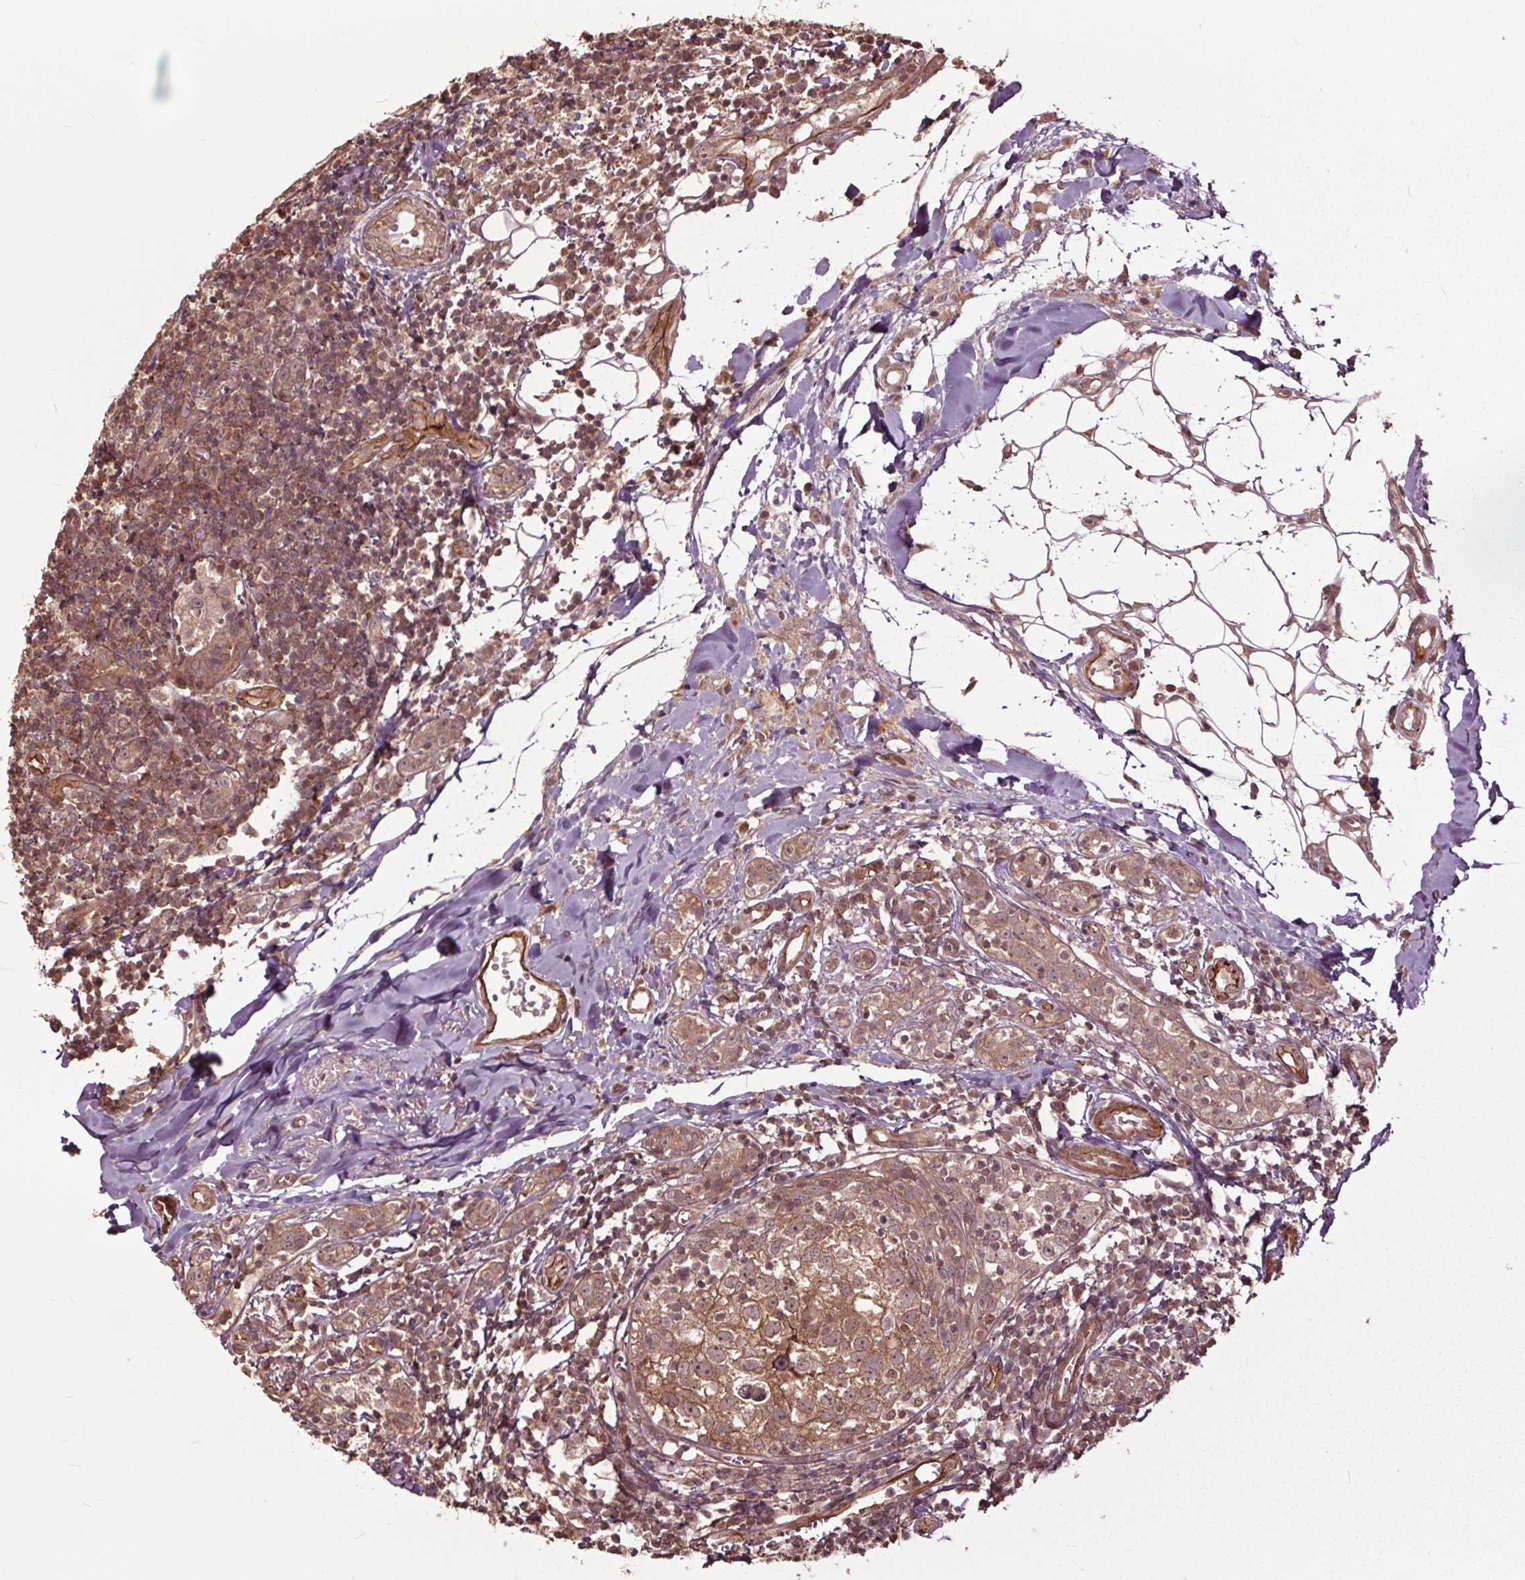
{"staining": {"intensity": "moderate", "quantity": ">75%", "location": "cytoplasmic/membranous,nuclear"}, "tissue": "breast cancer", "cell_type": "Tumor cells", "image_type": "cancer", "snomed": [{"axis": "morphology", "description": "Duct carcinoma"}, {"axis": "topography", "description": "Breast"}], "caption": "A brown stain labels moderate cytoplasmic/membranous and nuclear expression of a protein in human infiltrating ductal carcinoma (breast) tumor cells. (DAB (3,3'-diaminobenzidine) = brown stain, brightfield microscopy at high magnification).", "gene": "CEP95", "patient": {"sex": "female", "age": 30}}